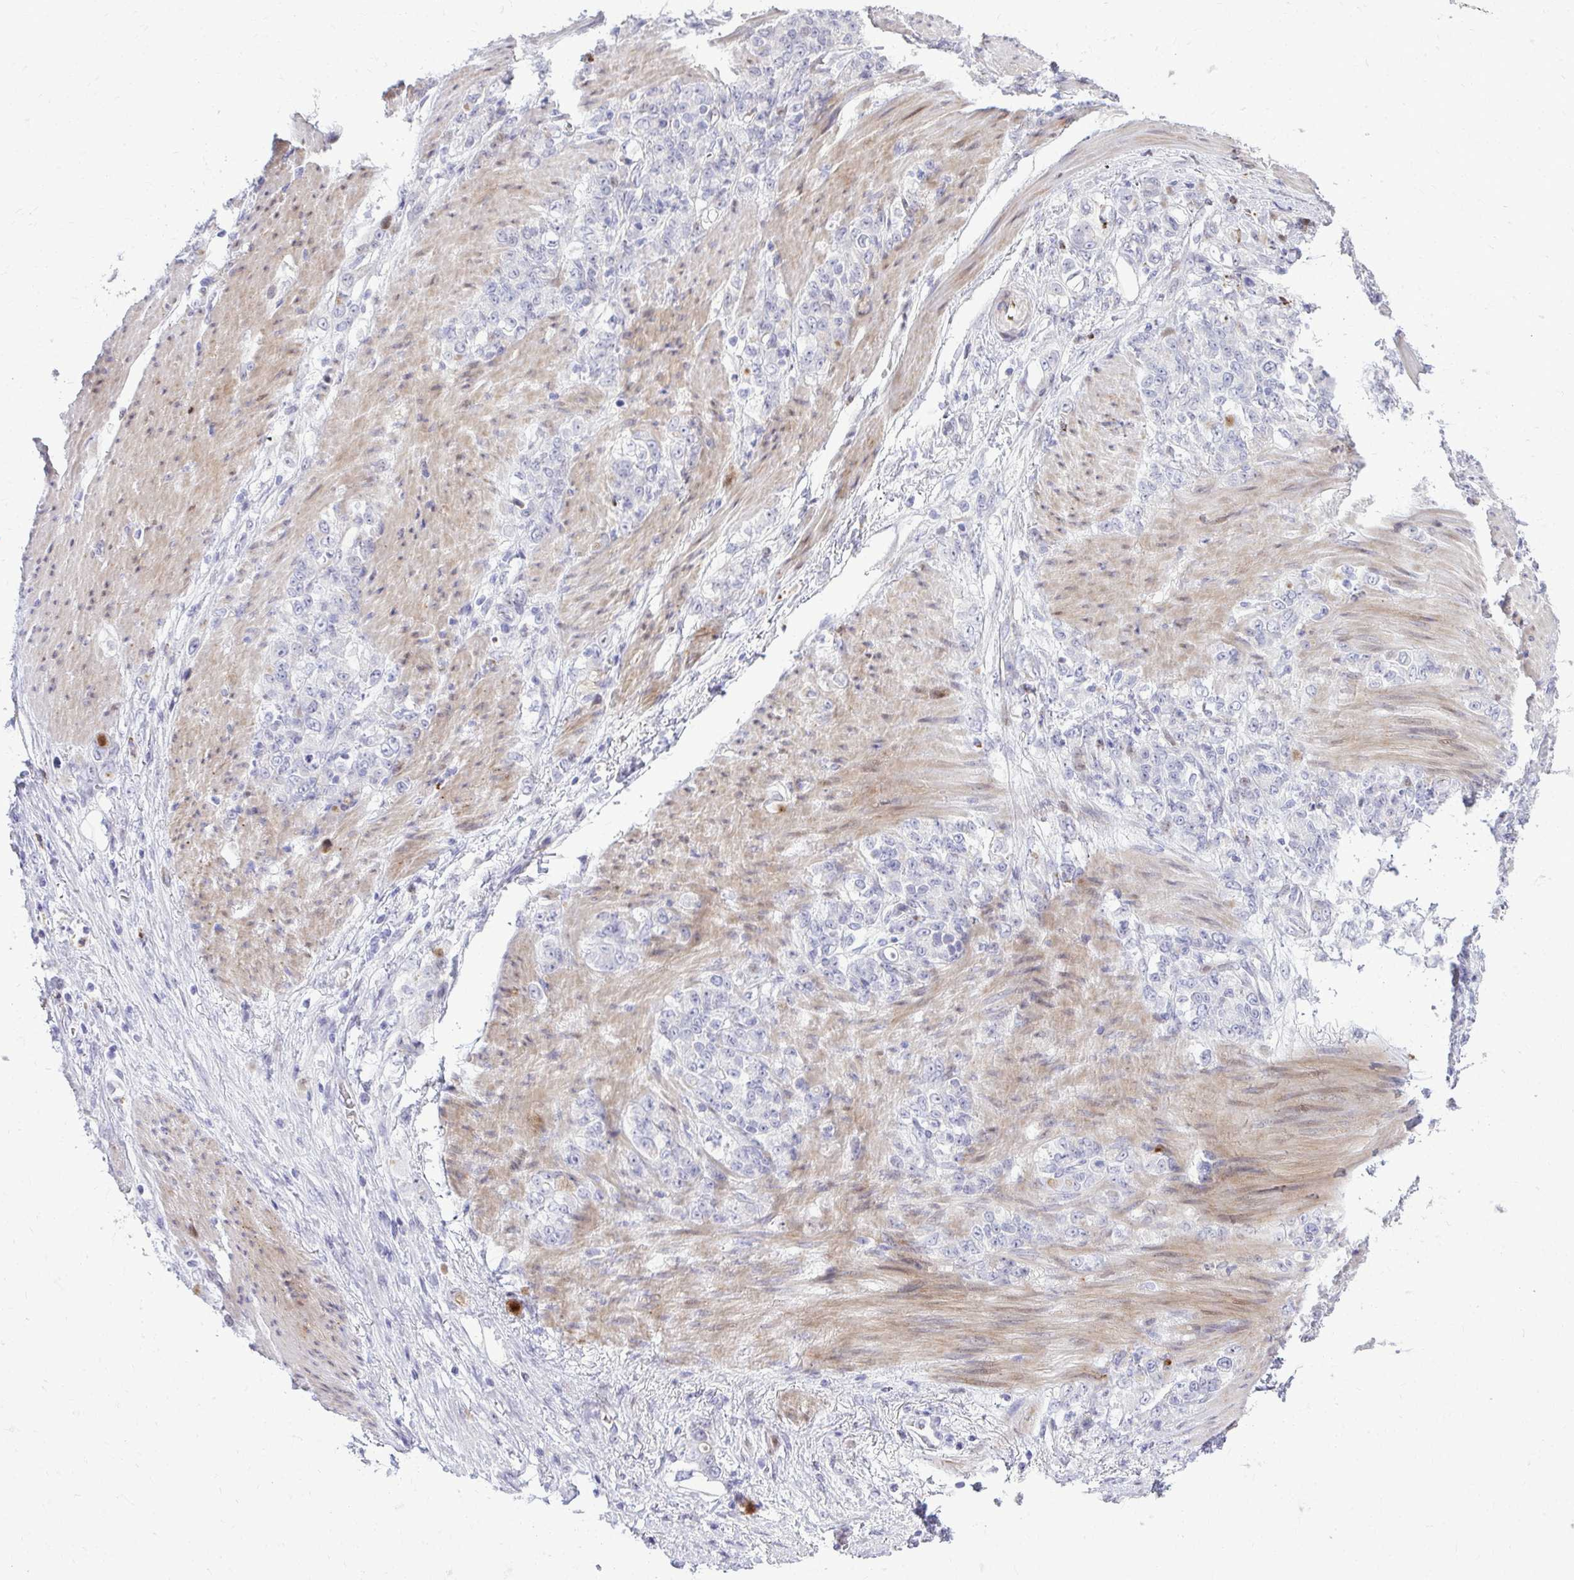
{"staining": {"intensity": "negative", "quantity": "none", "location": "none"}, "tissue": "stomach cancer", "cell_type": "Tumor cells", "image_type": "cancer", "snomed": [{"axis": "morphology", "description": "Adenocarcinoma, NOS"}, {"axis": "topography", "description": "Stomach"}], "caption": "Human adenocarcinoma (stomach) stained for a protein using immunohistochemistry (IHC) reveals no expression in tumor cells.", "gene": "DLX4", "patient": {"sex": "female", "age": 79}}